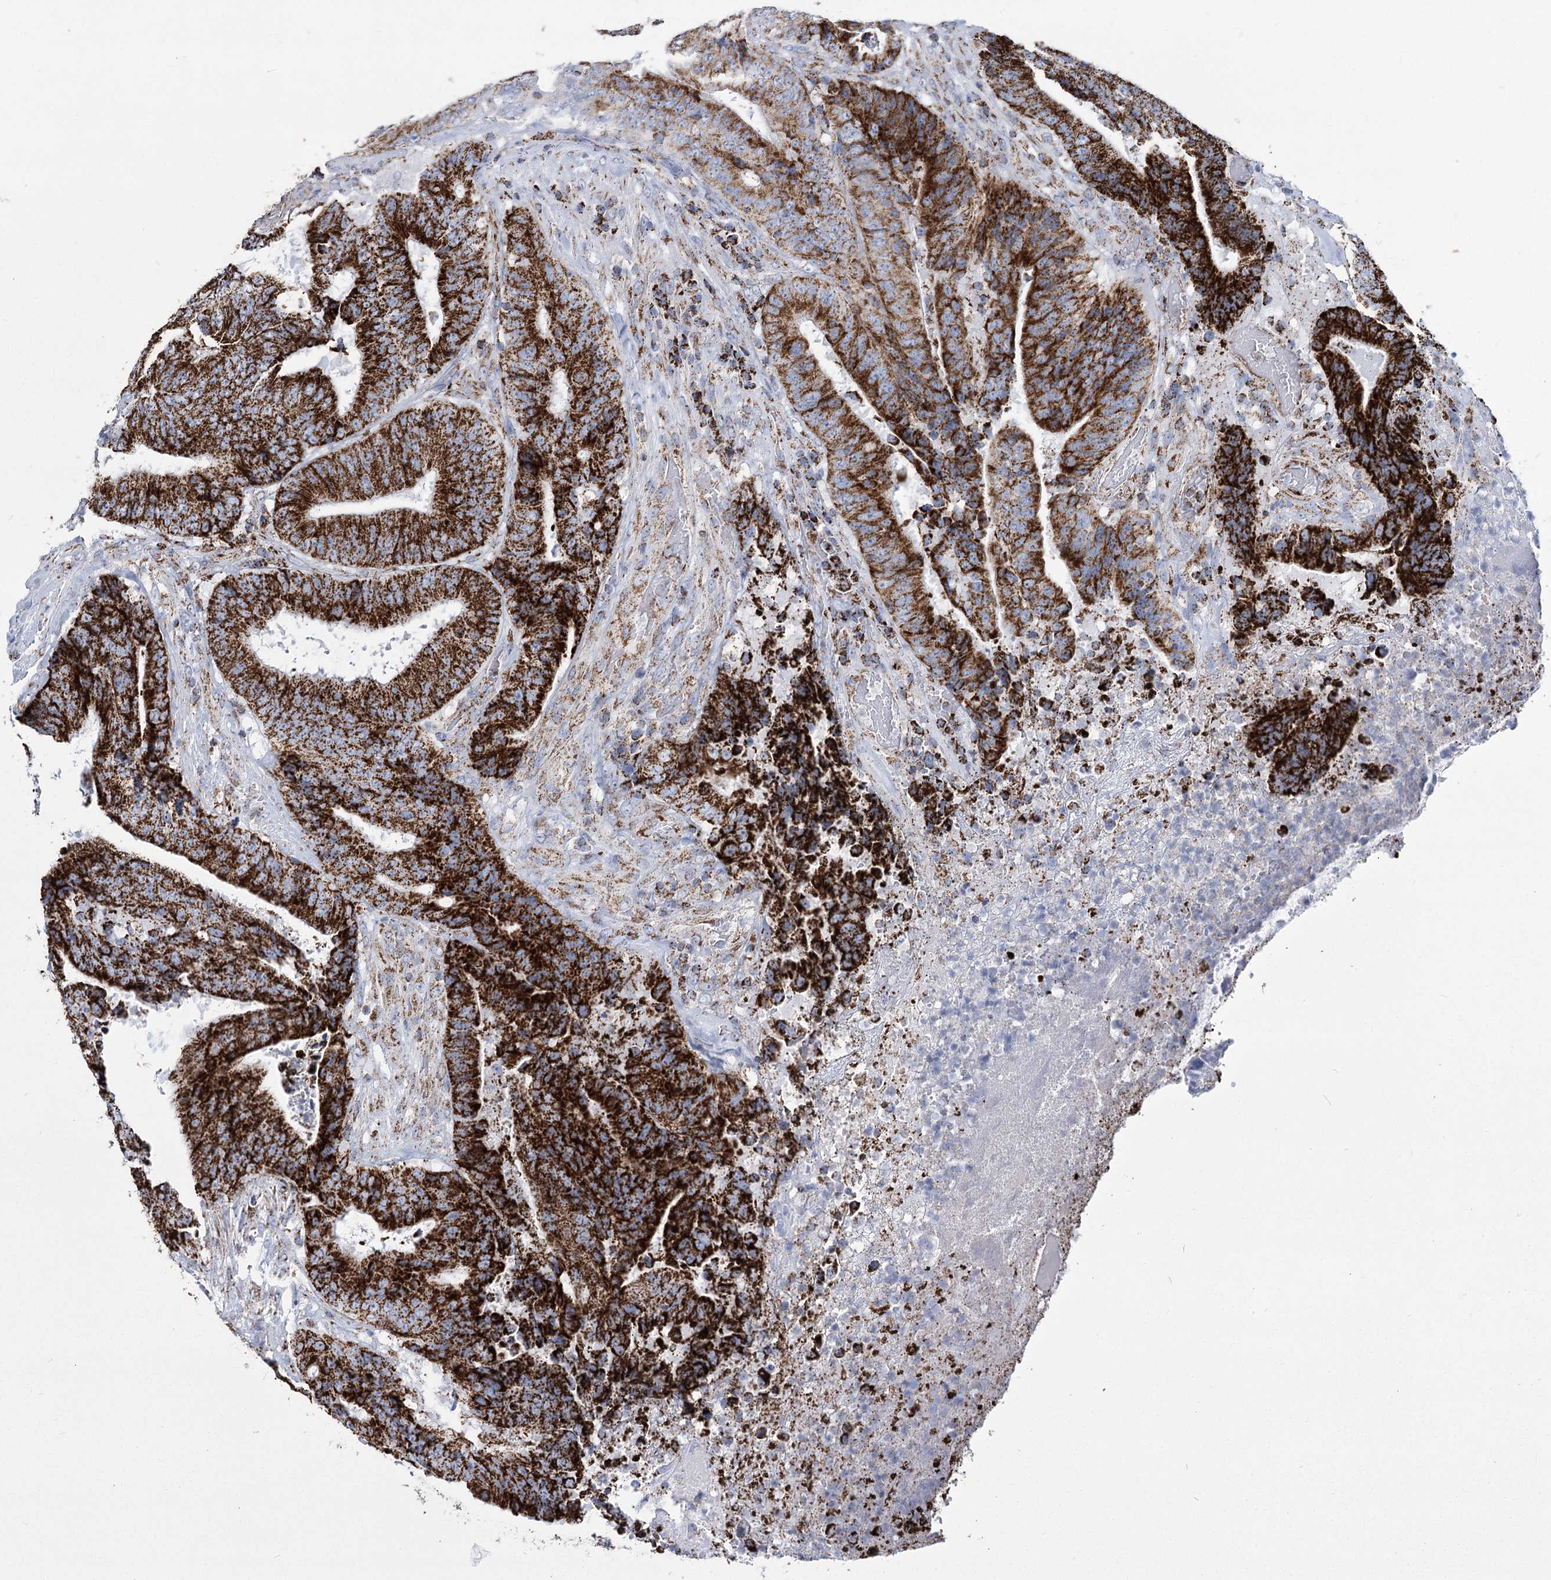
{"staining": {"intensity": "strong", "quantity": ">75%", "location": "cytoplasmic/membranous"}, "tissue": "colorectal cancer", "cell_type": "Tumor cells", "image_type": "cancer", "snomed": [{"axis": "morphology", "description": "Adenocarcinoma, NOS"}, {"axis": "topography", "description": "Rectum"}], "caption": "Immunohistochemistry (IHC) (DAB (3,3'-diaminobenzidine)) staining of human colorectal cancer (adenocarcinoma) reveals strong cytoplasmic/membranous protein expression in about >75% of tumor cells.", "gene": "PDHB", "patient": {"sex": "male", "age": 72}}